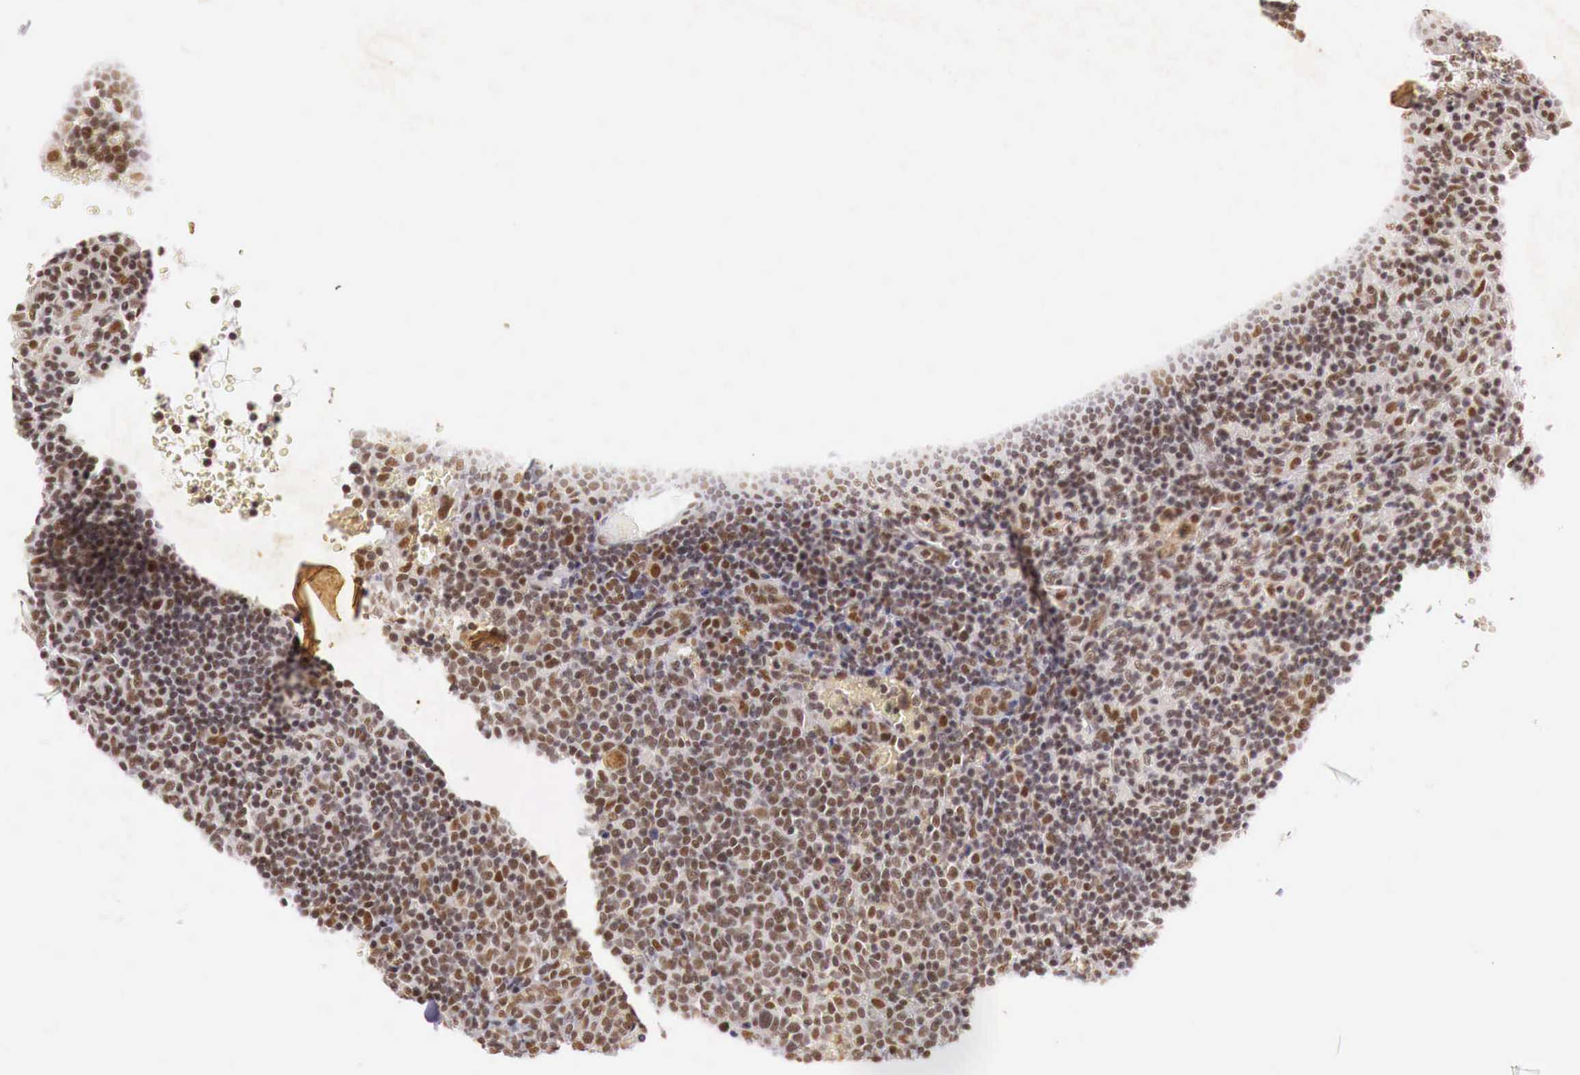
{"staining": {"intensity": "moderate", "quantity": ">75%", "location": "cytoplasmic/membranous,nuclear"}, "tissue": "lymphoma", "cell_type": "Tumor cells", "image_type": "cancer", "snomed": [{"axis": "morphology", "description": "Malignant lymphoma, non-Hodgkin's type, High grade"}, {"axis": "topography", "description": "Lymph node"}], "caption": "Tumor cells reveal moderate cytoplasmic/membranous and nuclear expression in about >75% of cells in lymphoma. Nuclei are stained in blue.", "gene": "GPKOW", "patient": {"sex": "female", "age": 76}}